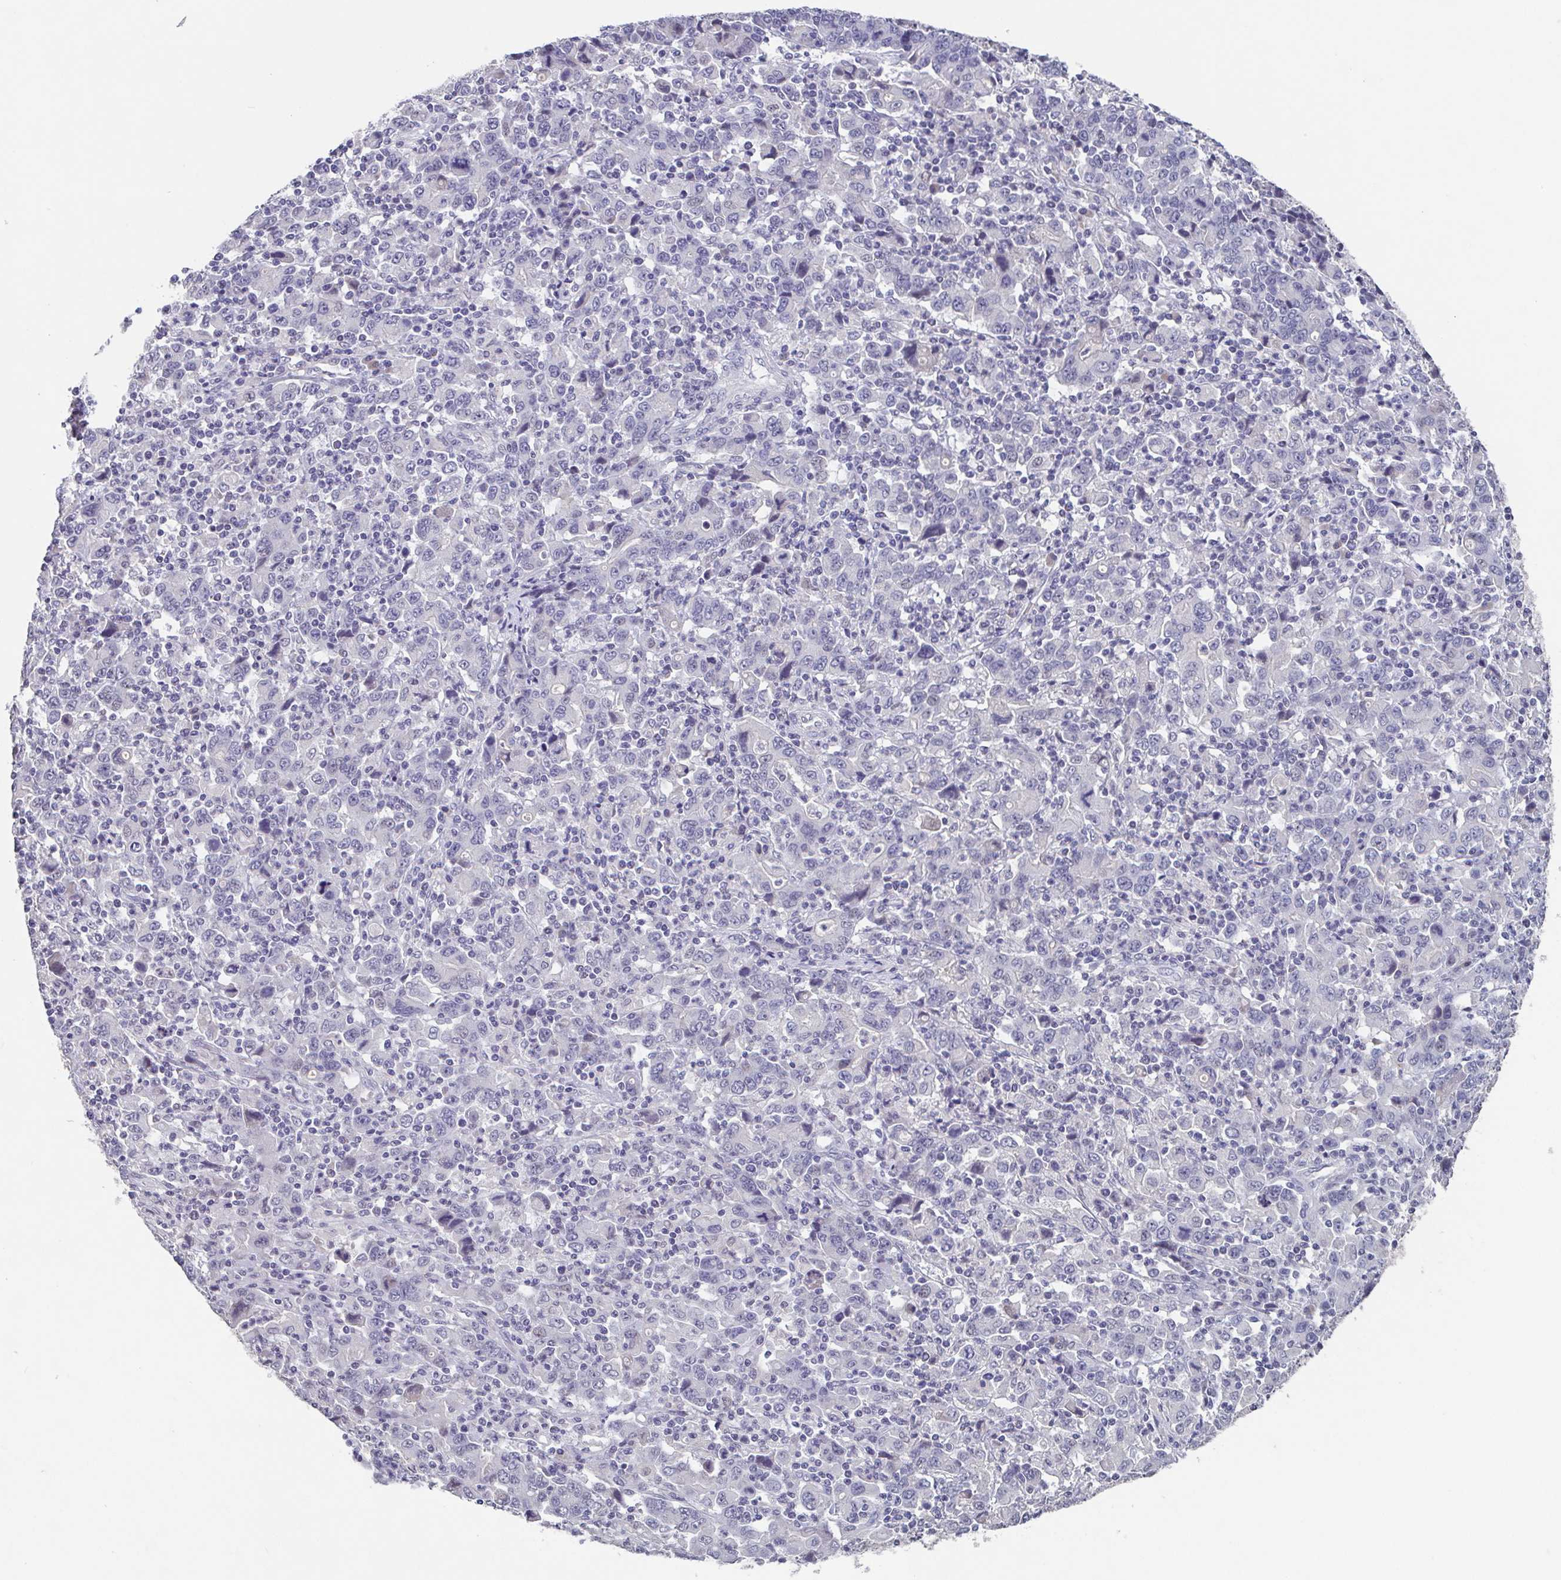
{"staining": {"intensity": "negative", "quantity": "none", "location": "none"}, "tissue": "stomach cancer", "cell_type": "Tumor cells", "image_type": "cancer", "snomed": [{"axis": "morphology", "description": "Adenocarcinoma, NOS"}, {"axis": "topography", "description": "Stomach, upper"}], "caption": "Tumor cells are negative for brown protein staining in stomach cancer (adenocarcinoma). (DAB (3,3'-diaminobenzidine) immunohistochemistry (IHC), high magnification).", "gene": "GHRL", "patient": {"sex": "male", "age": 69}}